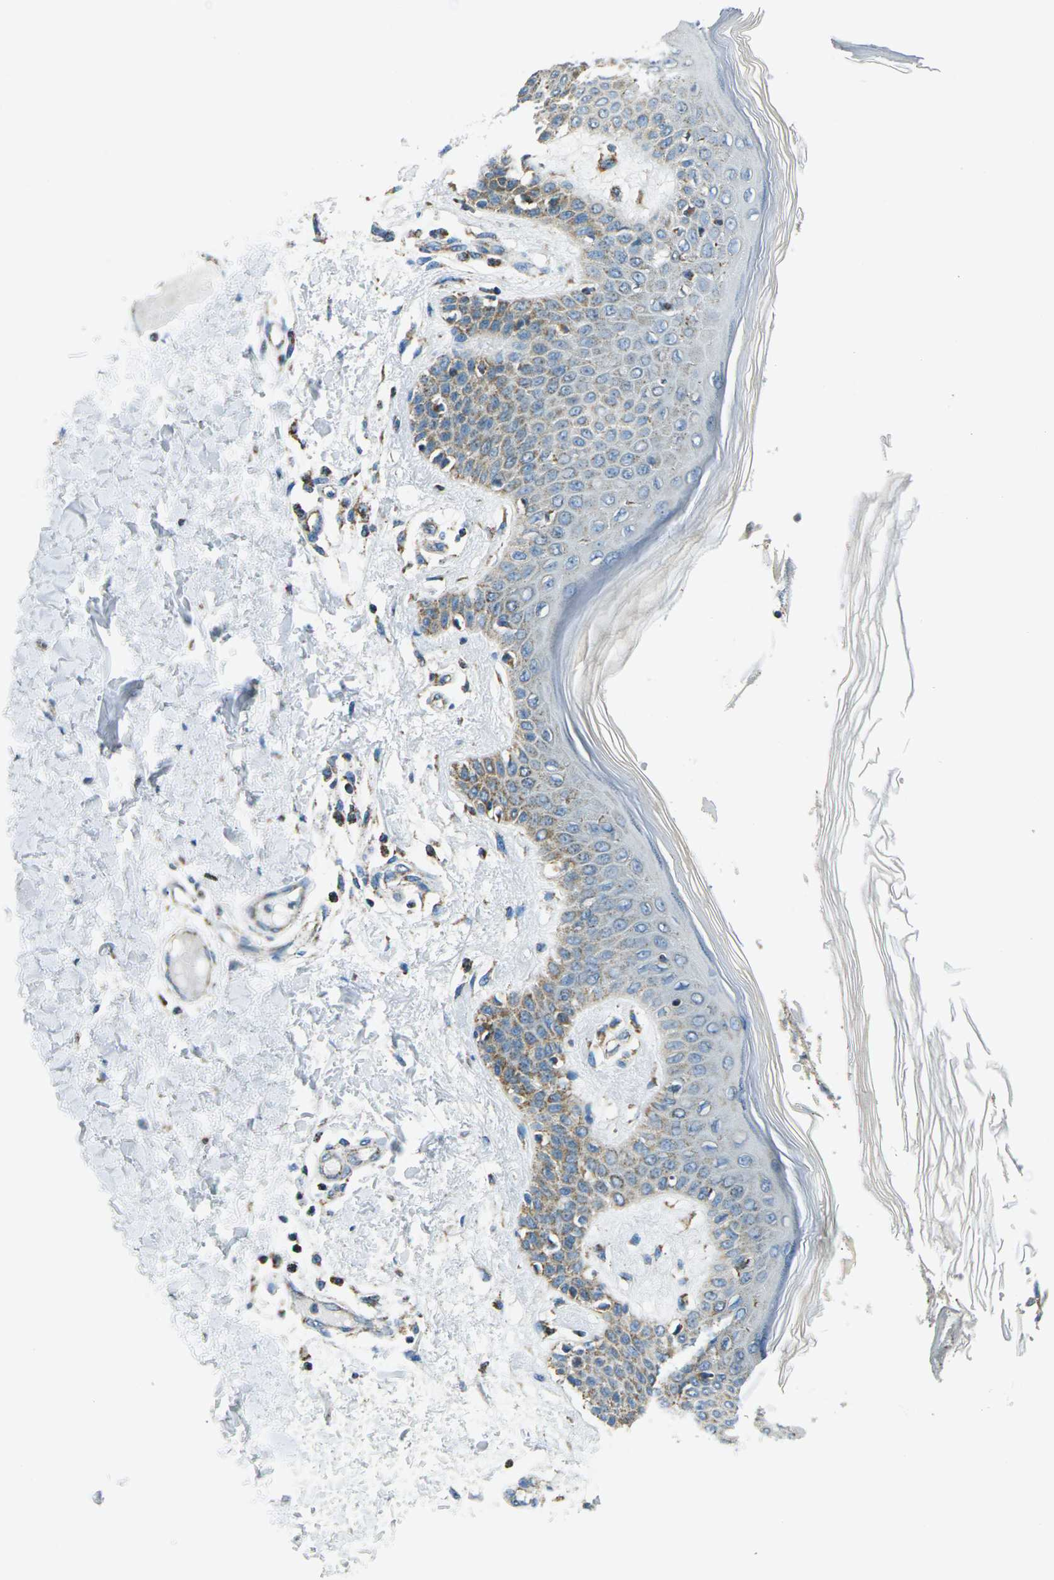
{"staining": {"intensity": "weak", "quantity": ">75%", "location": "cytoplasmic/membranous"}, "tissue": "skin", "cell_type": "Fibroblasts", "image_type": "normal", "snomed": [{"axis": "morphology", "description": "Normal tissue, NOS"}, {"axis": "topography", "description": "Skin"}], "caption": "Immunohistochemical staining of unremarkable human skin displays >75% levels of weak cytoplasmic/membranous protein expression in about >75% of fibroblasts. Ihc stains the protein in brown and the nuclei are stained blue.", "gene": "IRF3", "patient": {"sex": "male", "age": 53}}